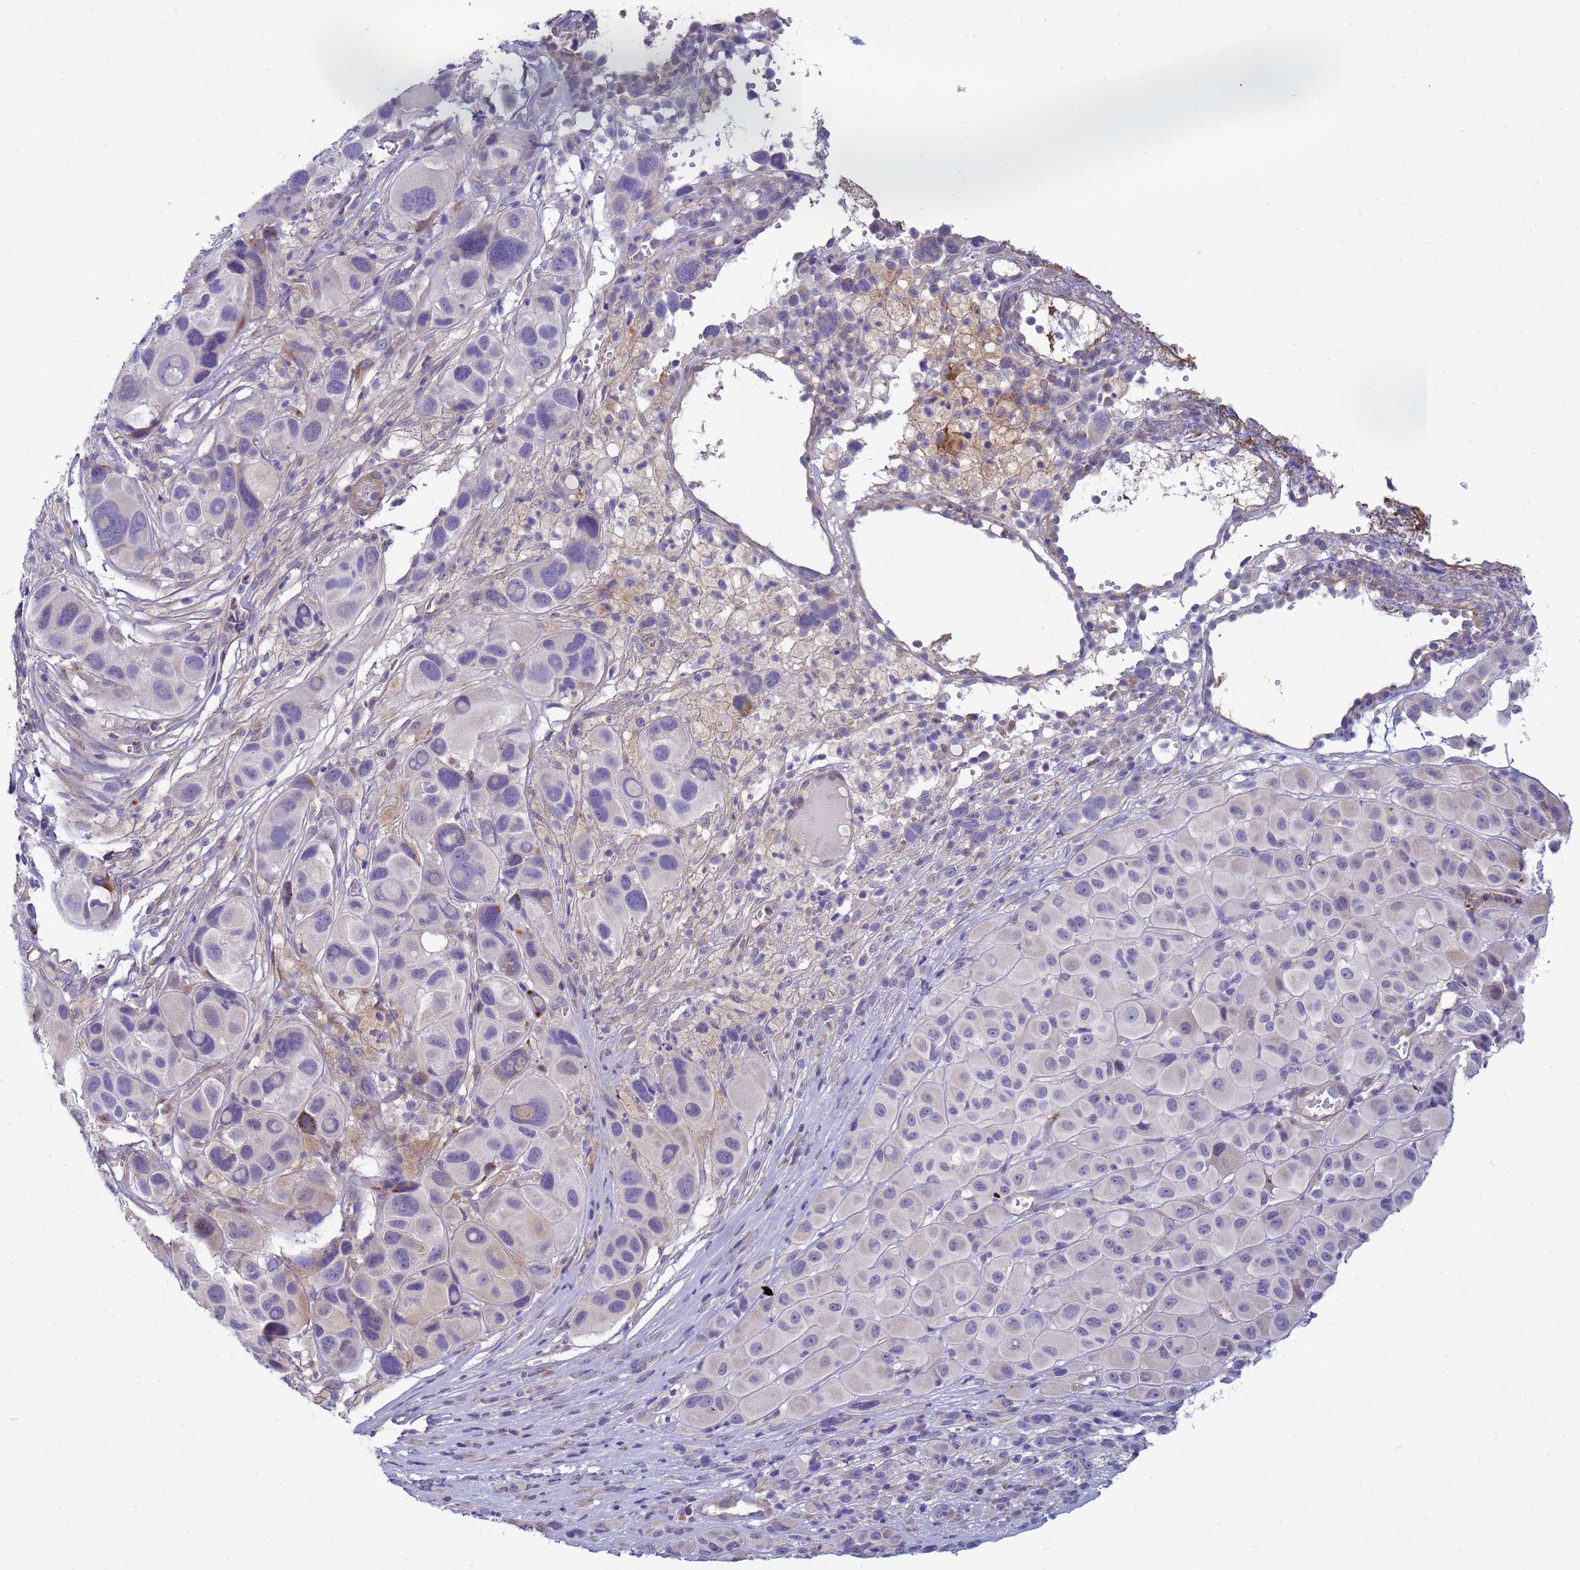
{"staining": {"intensity": "negative", "quantity": "none", "location": "none"}, "tissue": "melanoma", "cell_type": "Tumor cells", "image_type": "cancer", "snomed": [{"axis": "morphology", "description": "Malignant melanoma, NOS"}, {"axis": "topography", "description": "Skin of trunk"}], "caption": "High power microscopy histopathology image of an IHC image of malignant melanoma, revealing no significant expression in tumor cells.", "gene": "TRPC6", "patient": {"sex": "male", "age": 71}}